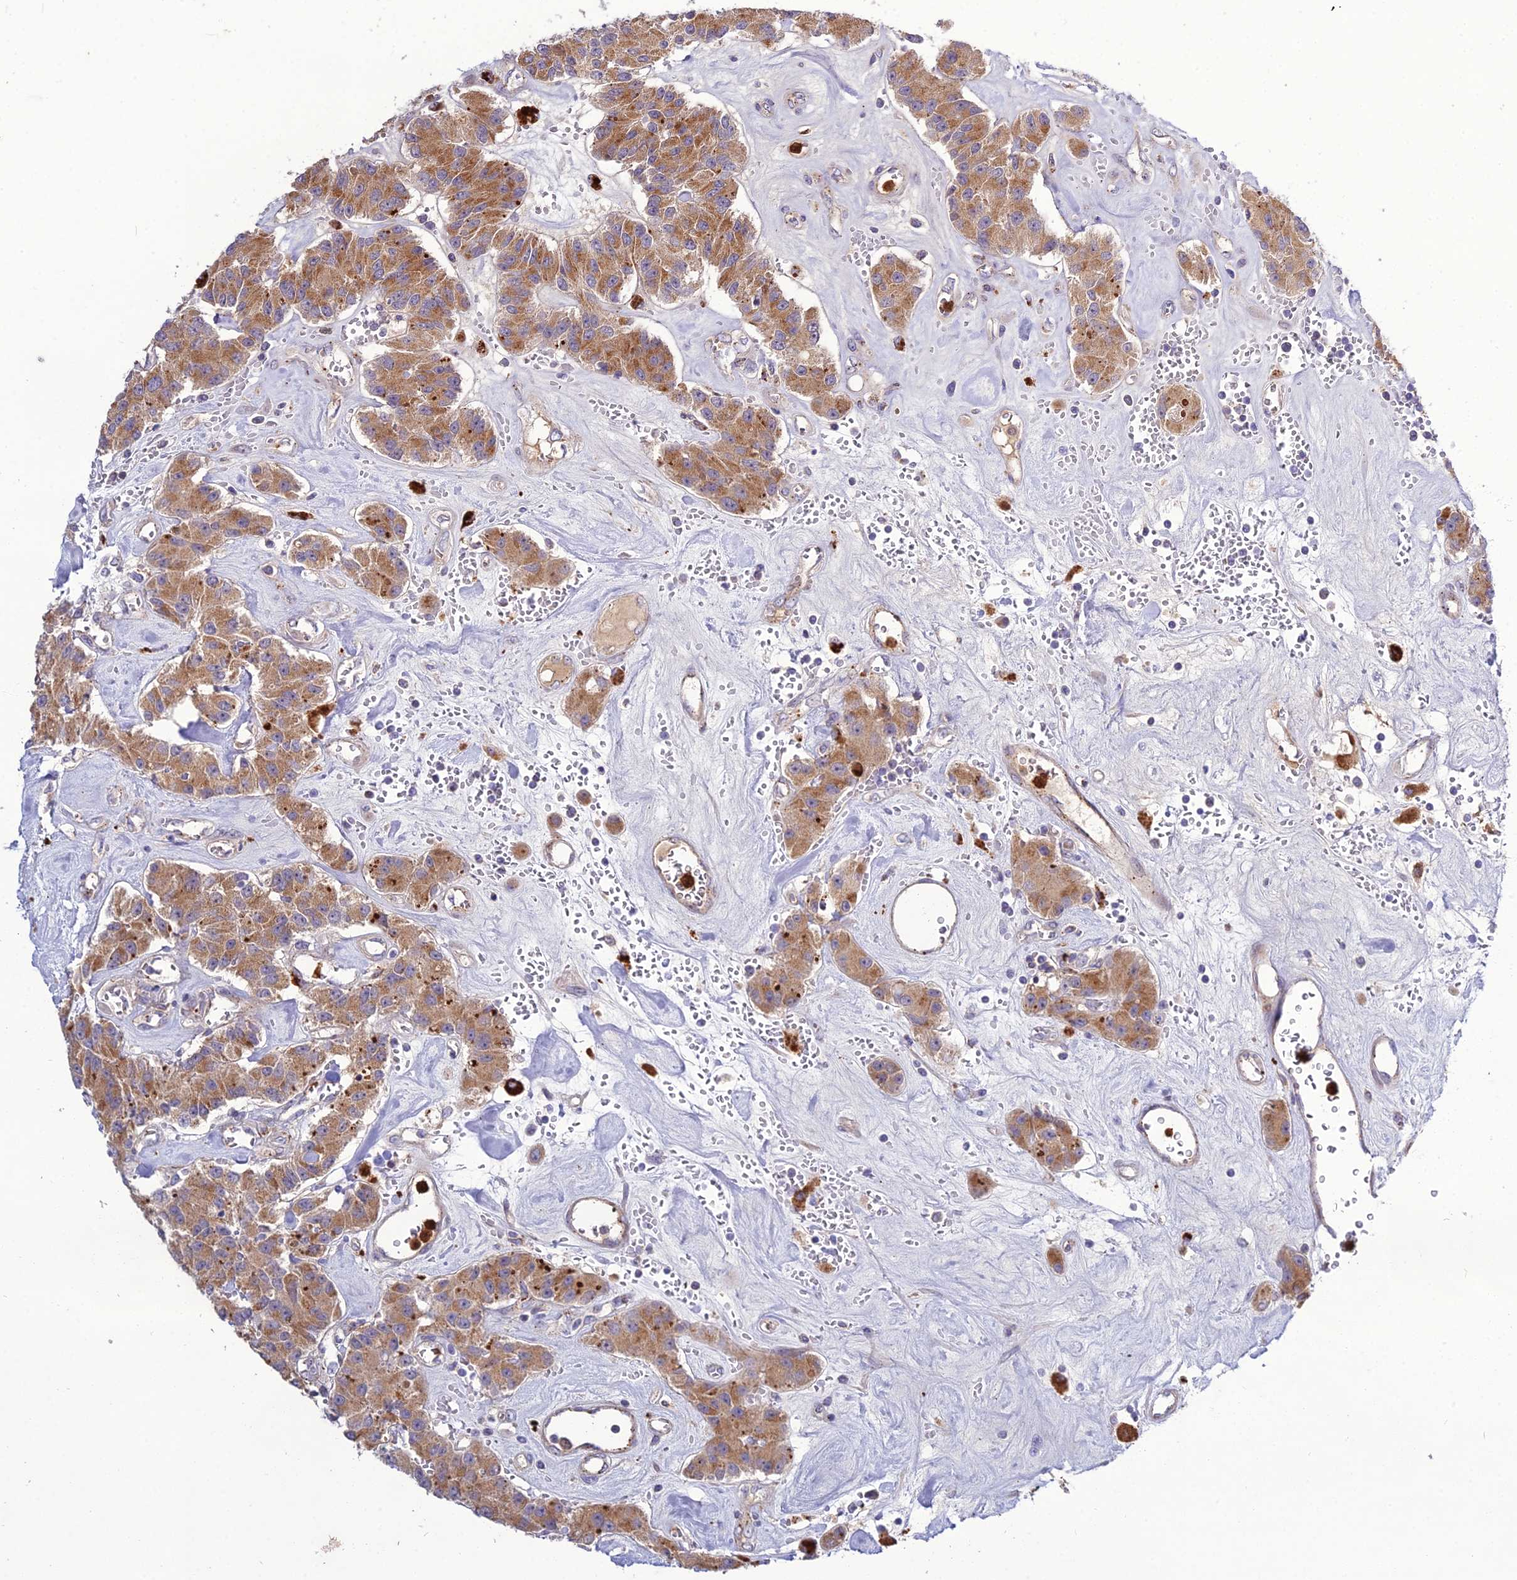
{"staining": {"intensity": "moderate", "quantity": ">75%", "location": "cytoplasmic/membranous"}, "tissue": "carcinoid", "cell_type": "Tumor cells", "image_type": "cancer", "snomed": [{"axis": "morphology", "description": "Carcinoid, malignant, NOS"}, {"axis": "topography", "description": "Pancreas"}], "caption": "An image of carcinoid stained for a protein demonstrates moderate cytoplasmic/membranous brown staining in tumor cells. (DAB (3,3'-diaminobenzidine) IHC, brown staining for protein, blue staining for nuclei).", "gene": "EID2", "patient": {"sex": "male", "age": 41}}